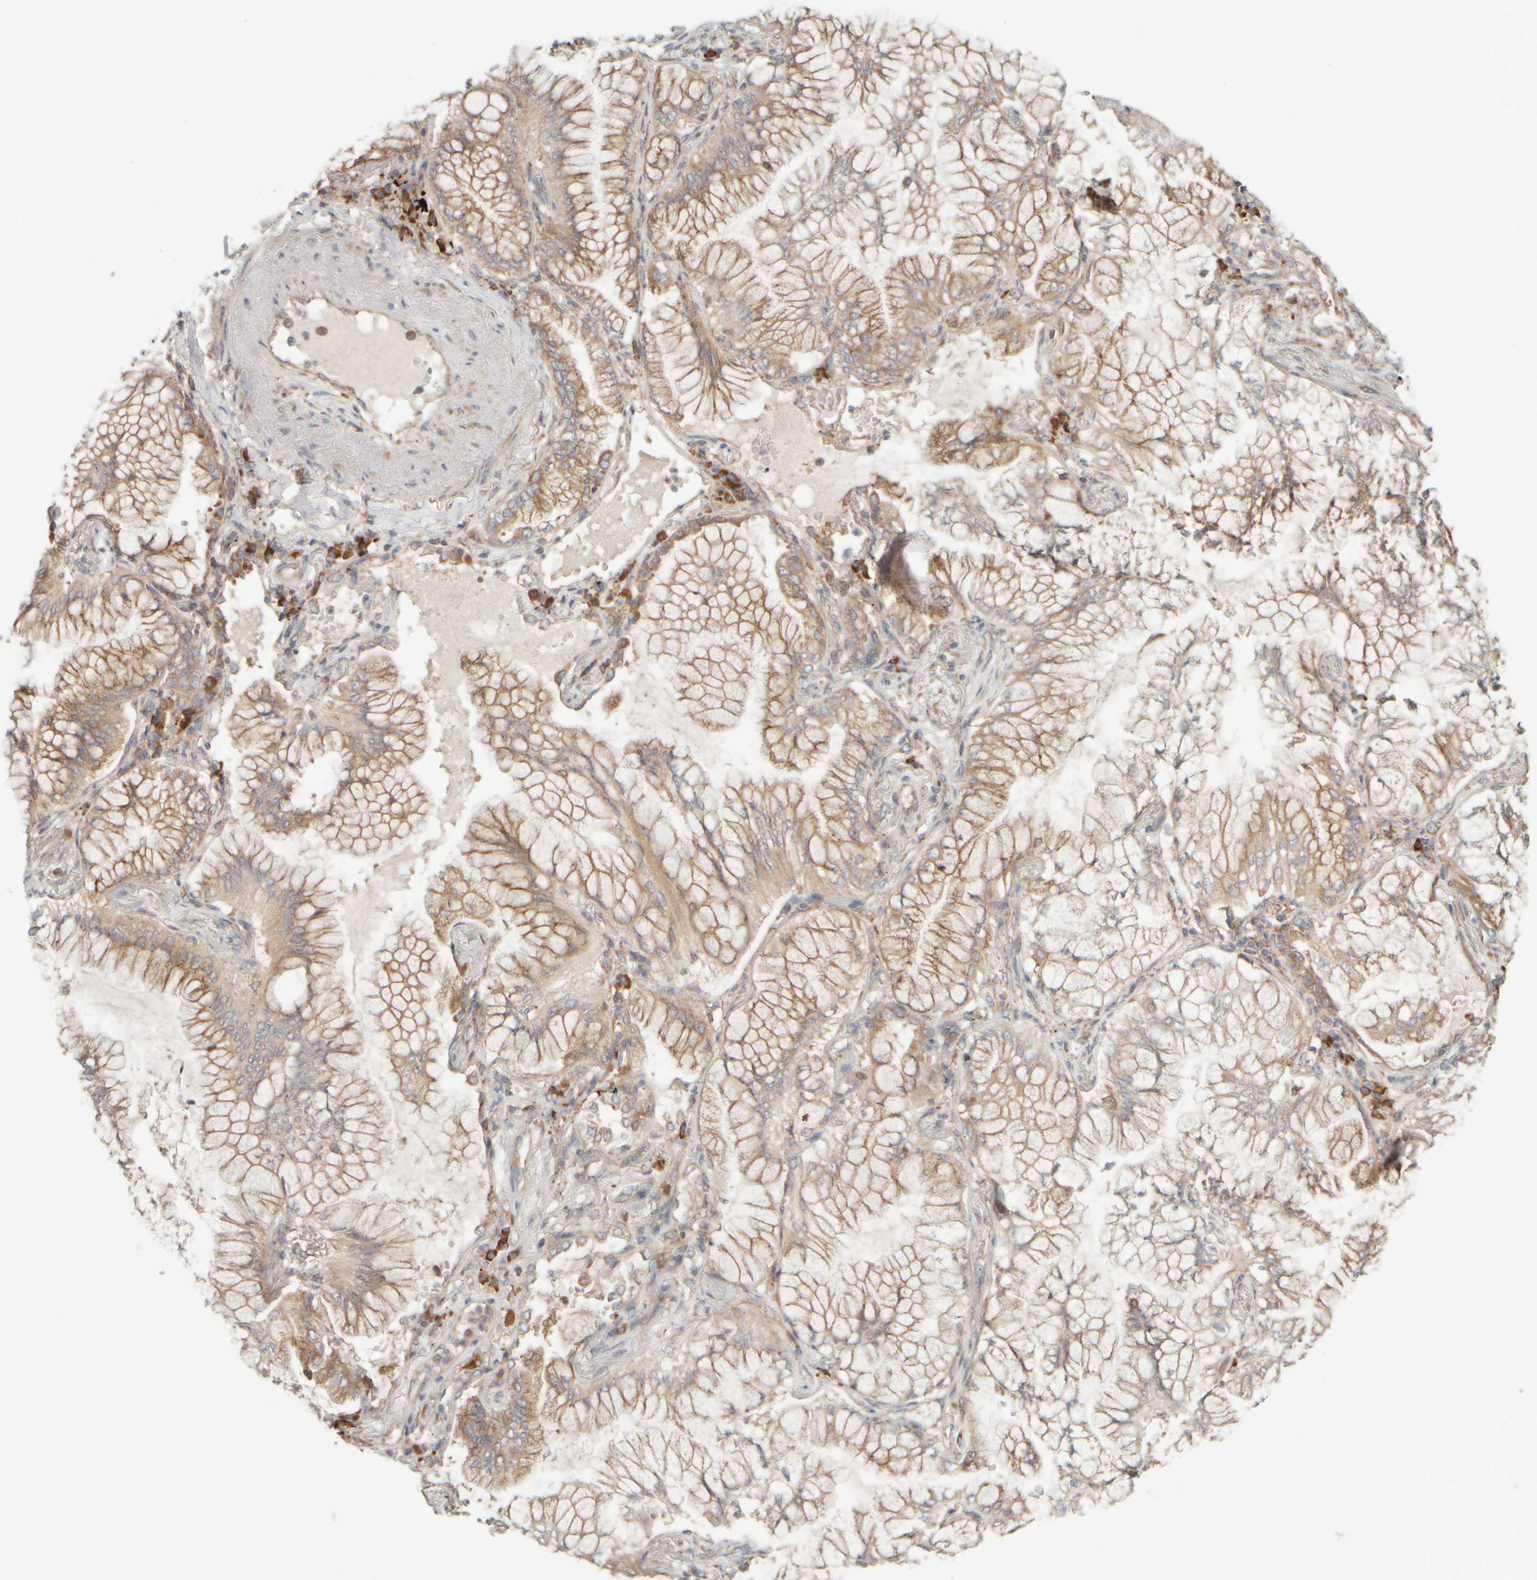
{"staining": {"intensity": "moderate", "quantity": ">75%", "location": "cytoplasmic/membranous"}, "tissue": "lung cancer", "cell_type": "Tumor cells", "image_type": "cancer", "snomed": [{"axis": "morphology", "description": "Adenocarcinoma, NOS"}, {"axis": "topography", "description": "Lung"}], "caption": "Lung adenocarcinoma tissue reveals moderate cytoplasmic/membranous positivity in about >75% of tumor cells Using DAB (brown) and hematoxylin (blue) stains, captured at high magnification using brightfield microscopy.", "gene": "EIF2B3", "patient": {"sex": "female", "age": 70}}